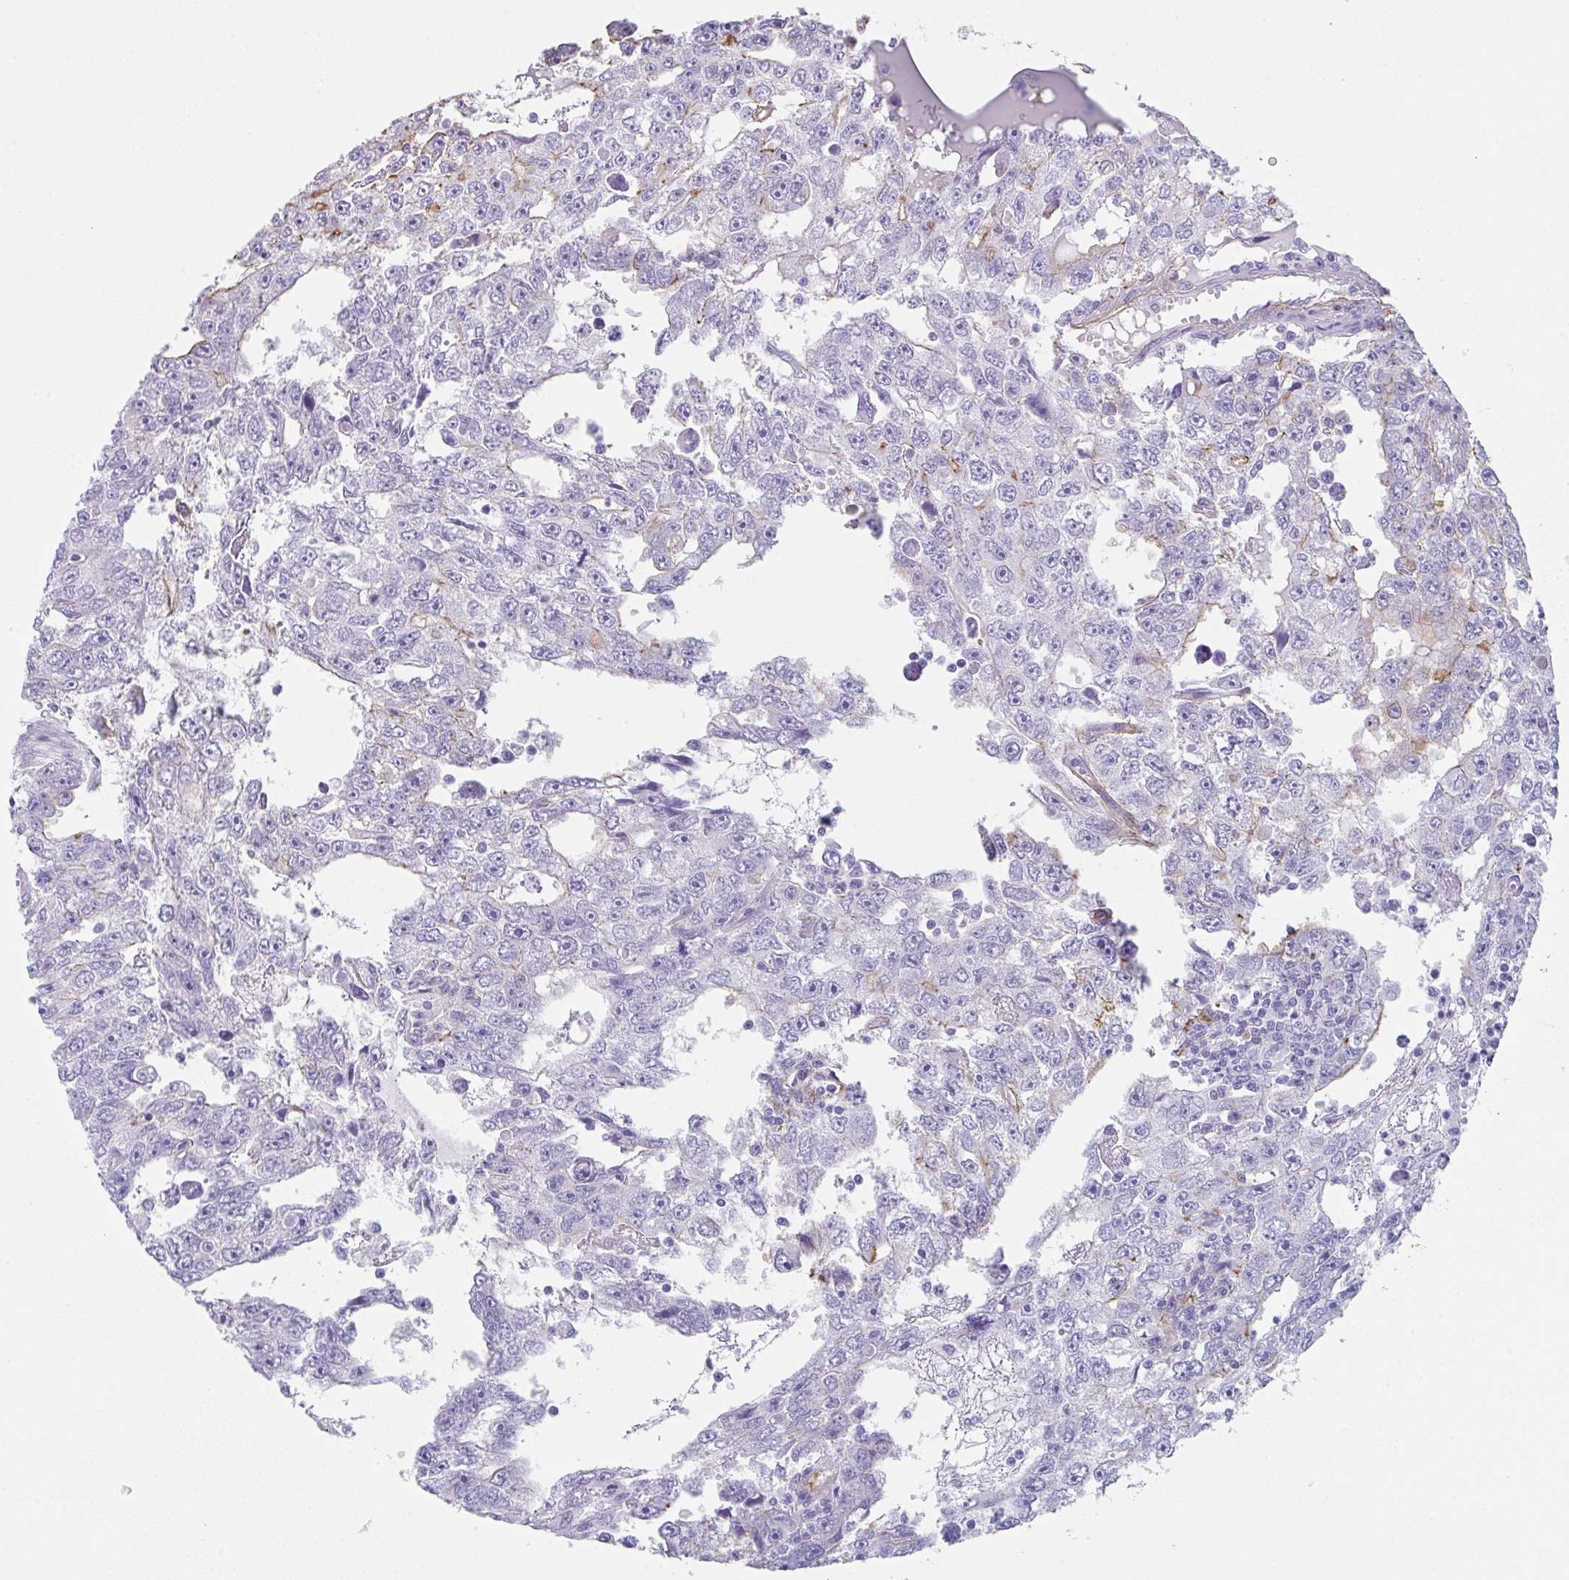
{"staining": {"intensity": "negative", "quantity": "none", "location": "none"}, "tissue": "testis cancer", "cell_type": "Tumor cells", "image_type": "cancer", "snomed": [{"axis": "morphology", "description": "Carcinoma, Embryonal, NOS"}, {"axis": "topography", "description": "Testis"}], "caption": "Immunohistochemistry micrograph of neoplastic tissue: testis embryonal carcinoma stained with DAB shows no significant protein staining in tumor cells. The staining was performed using DAB to visualize the protein expression in brown, while the nuclei were stained in blue with hematoxylin (Magnification: 20x).", "gene": "DBN1", "patient": {"sex": "male", "age": 20}}